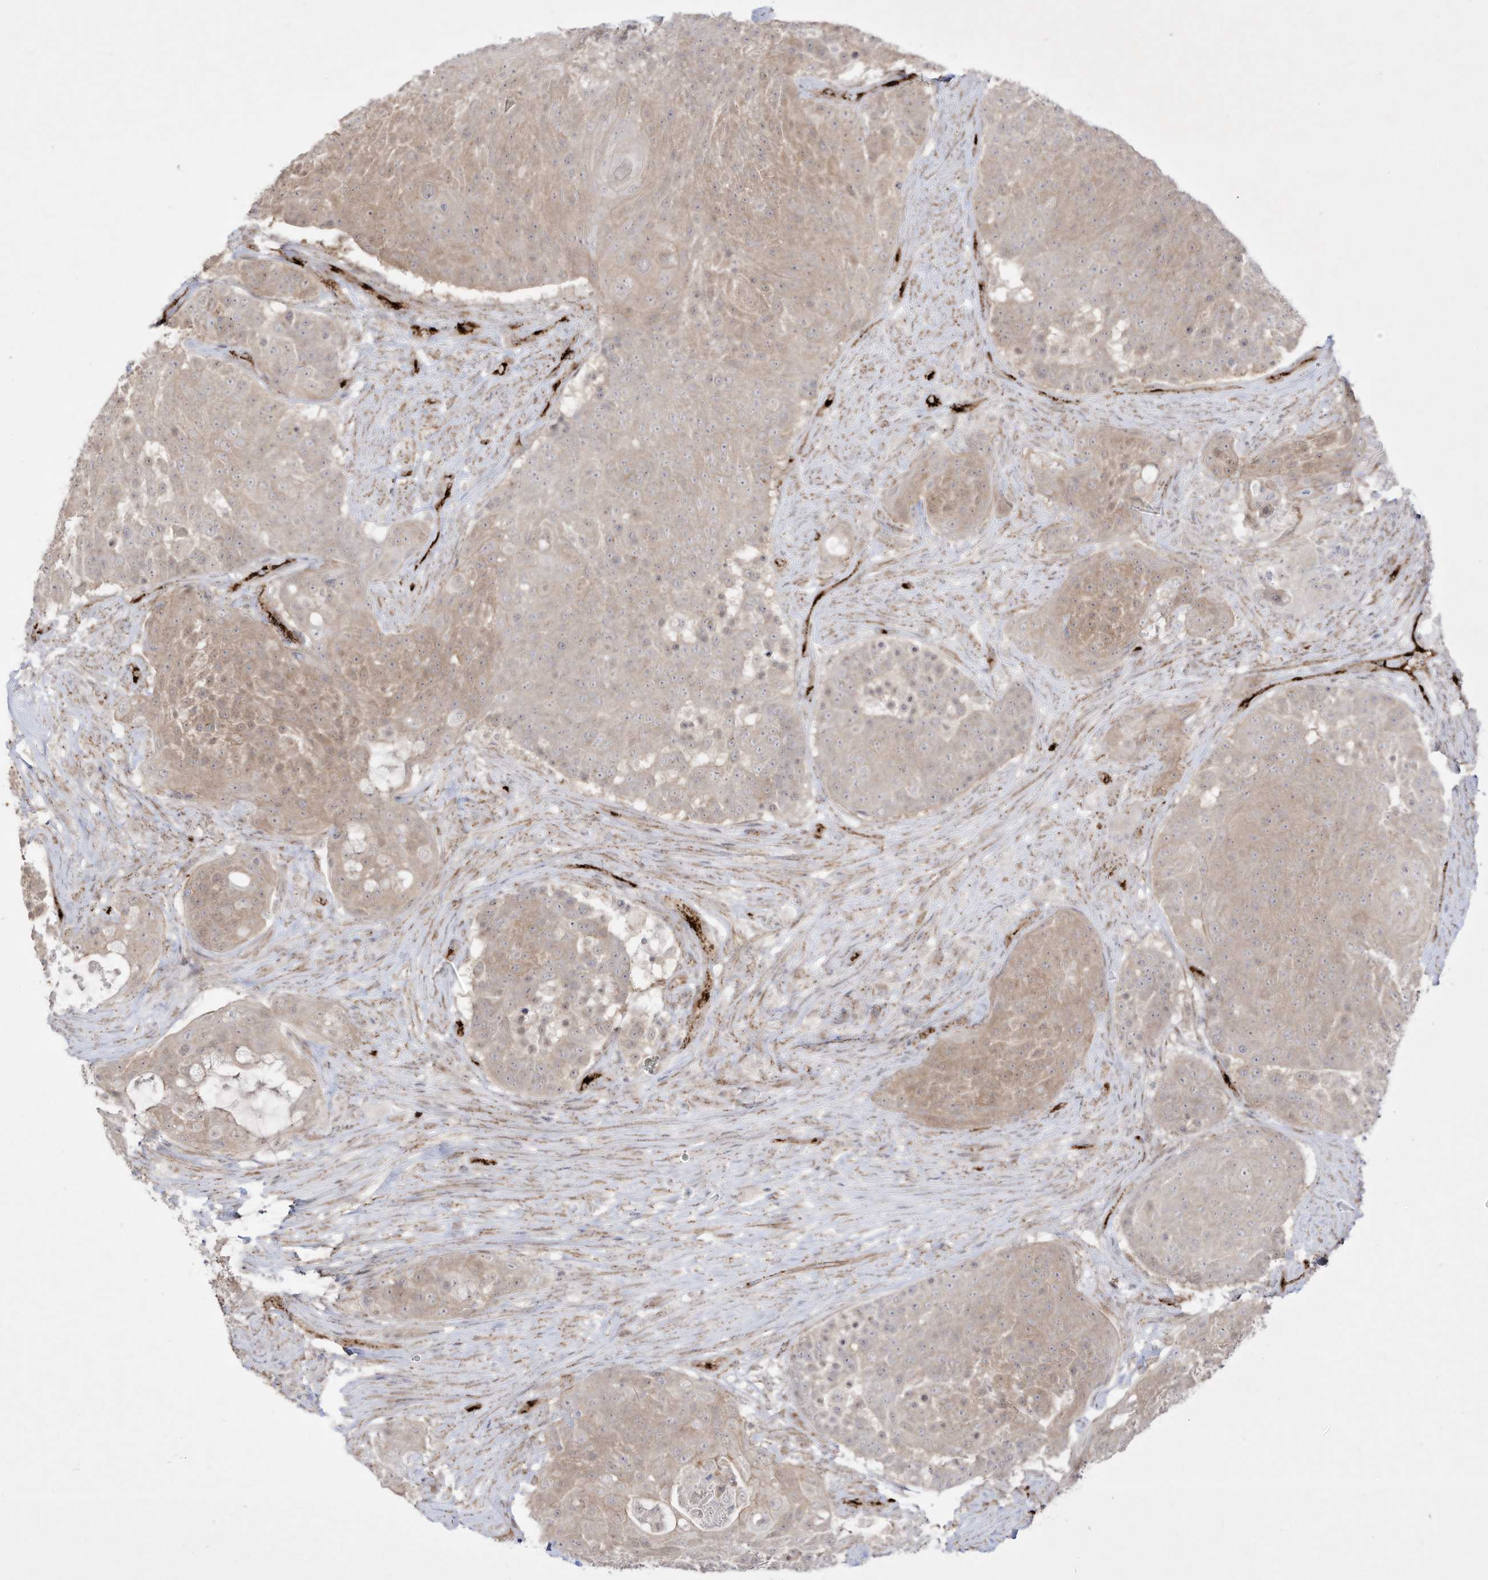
{"staining": {"intensity": "weak", "quantity": "25%-75%", "location": "cytoplasmic/membranous"}, "tissue": "urothelial cancer", "cell_type": "Tumor cells", "image_type": "cancer", "snomed": [{"axis": "morphology", "description": "Urothelial carcinoma, High grade"}, {"axis": "topography", "description": "Urinary bladder"}], "caption": "A low amount of weak cytoplasmic/membranous positivity is identified in approximately 25%-75% of tumor cells in high-grade urothelial carcinoma tissue.", "gene": "ZGRF1", "patient": {"sex": "female", "age": 63}}